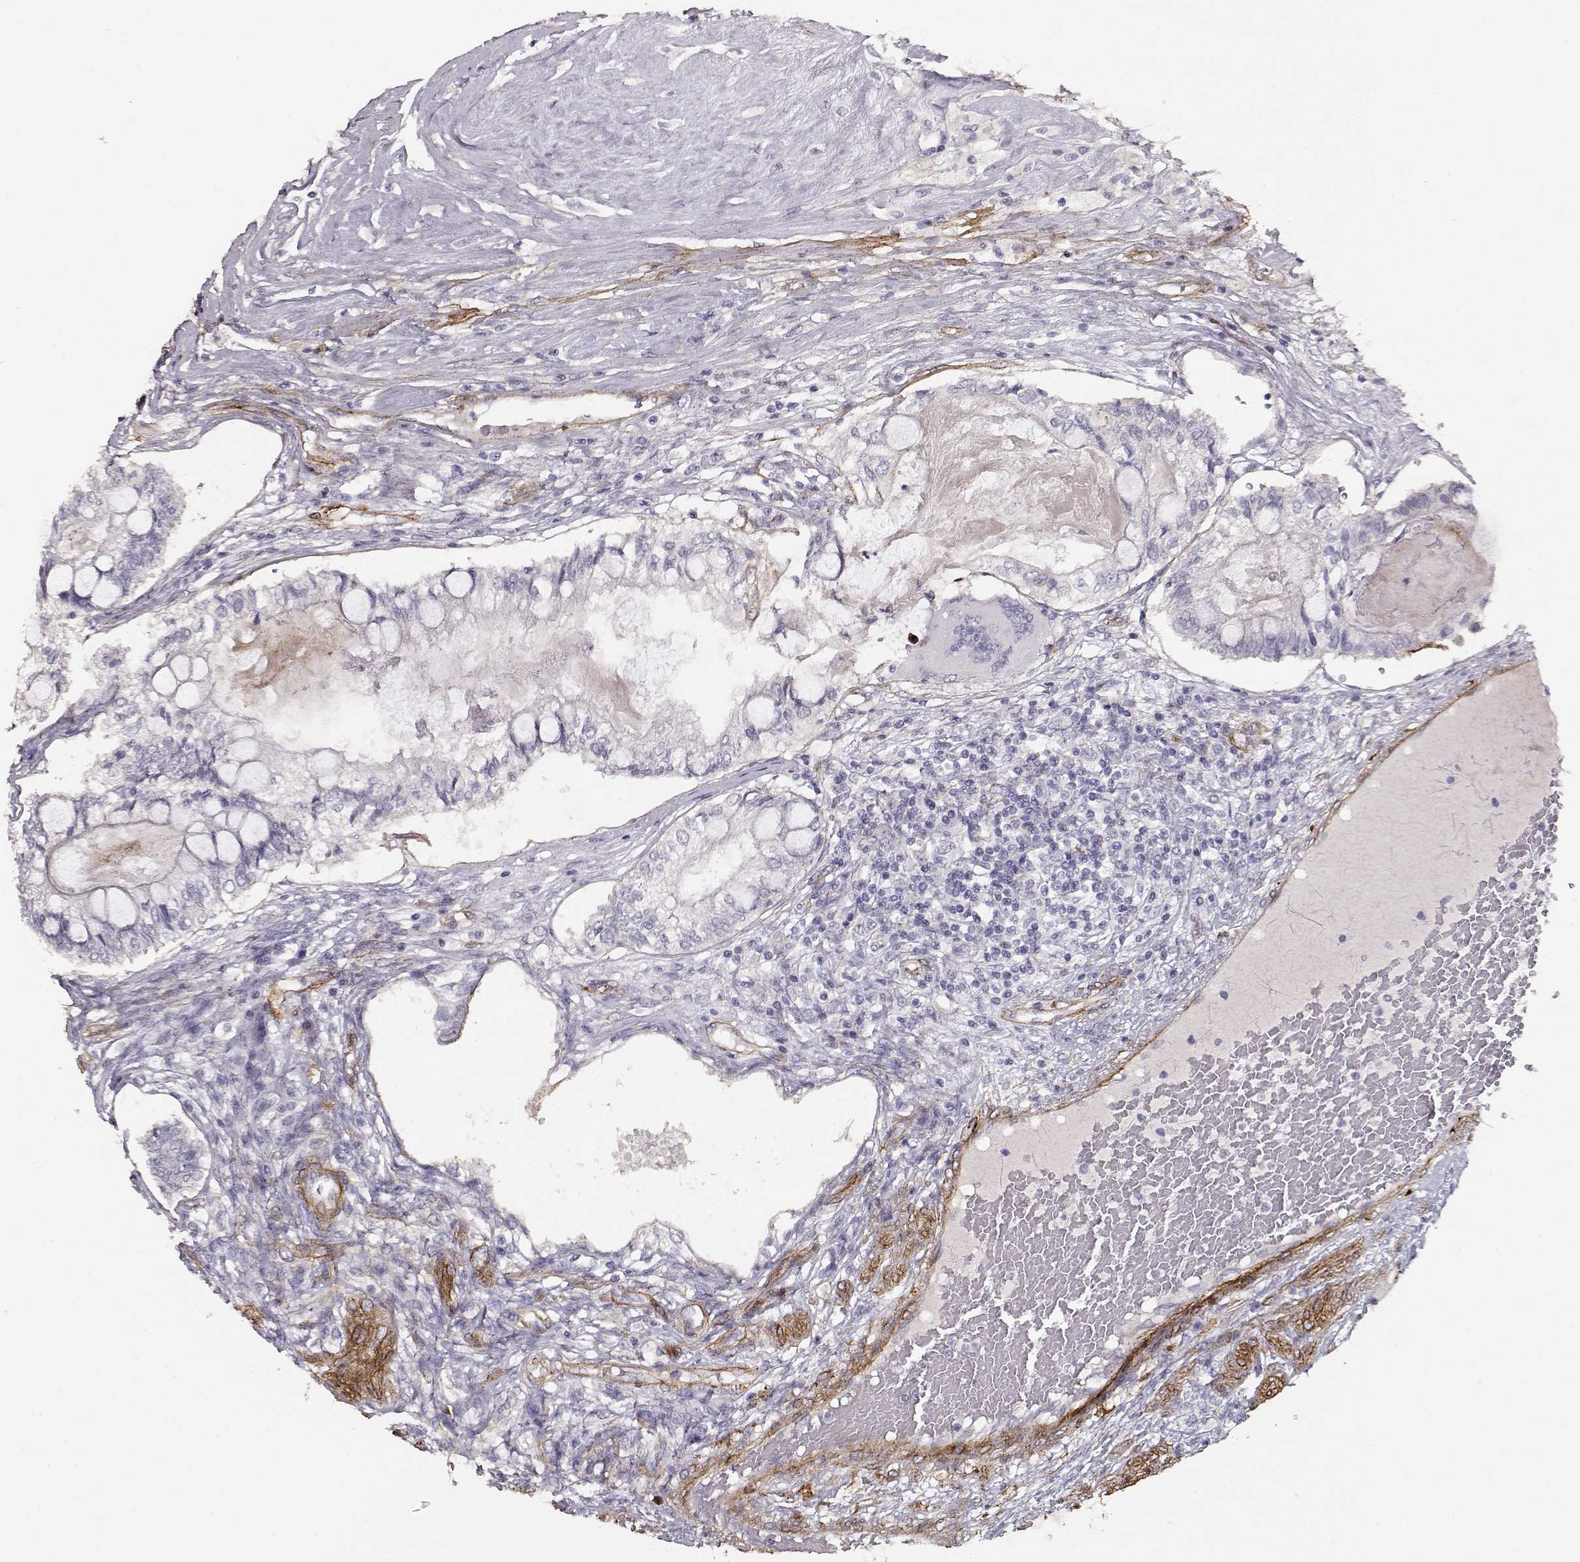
{"staining": {"intensity": "negative", "quantity": "none", "location": "none"}, "tissue": "testis cancer", "cell_type": "Tumor cells", "image_type": "cancer", "snomed": [{"axis": "morphology", "description": "Seminoma, NOS"}, {"axis": "morphology", "description": "Carcinoma, Embryonal, NOS"}, {"axis": "topography", "description": "Testis"}], "caption": "Immunohistochemistry (IHC) of human testis cancer displays no positivity in tumor cells.", "gene": "LAMC1", "patient": {"sex": "male", "age": 41}}